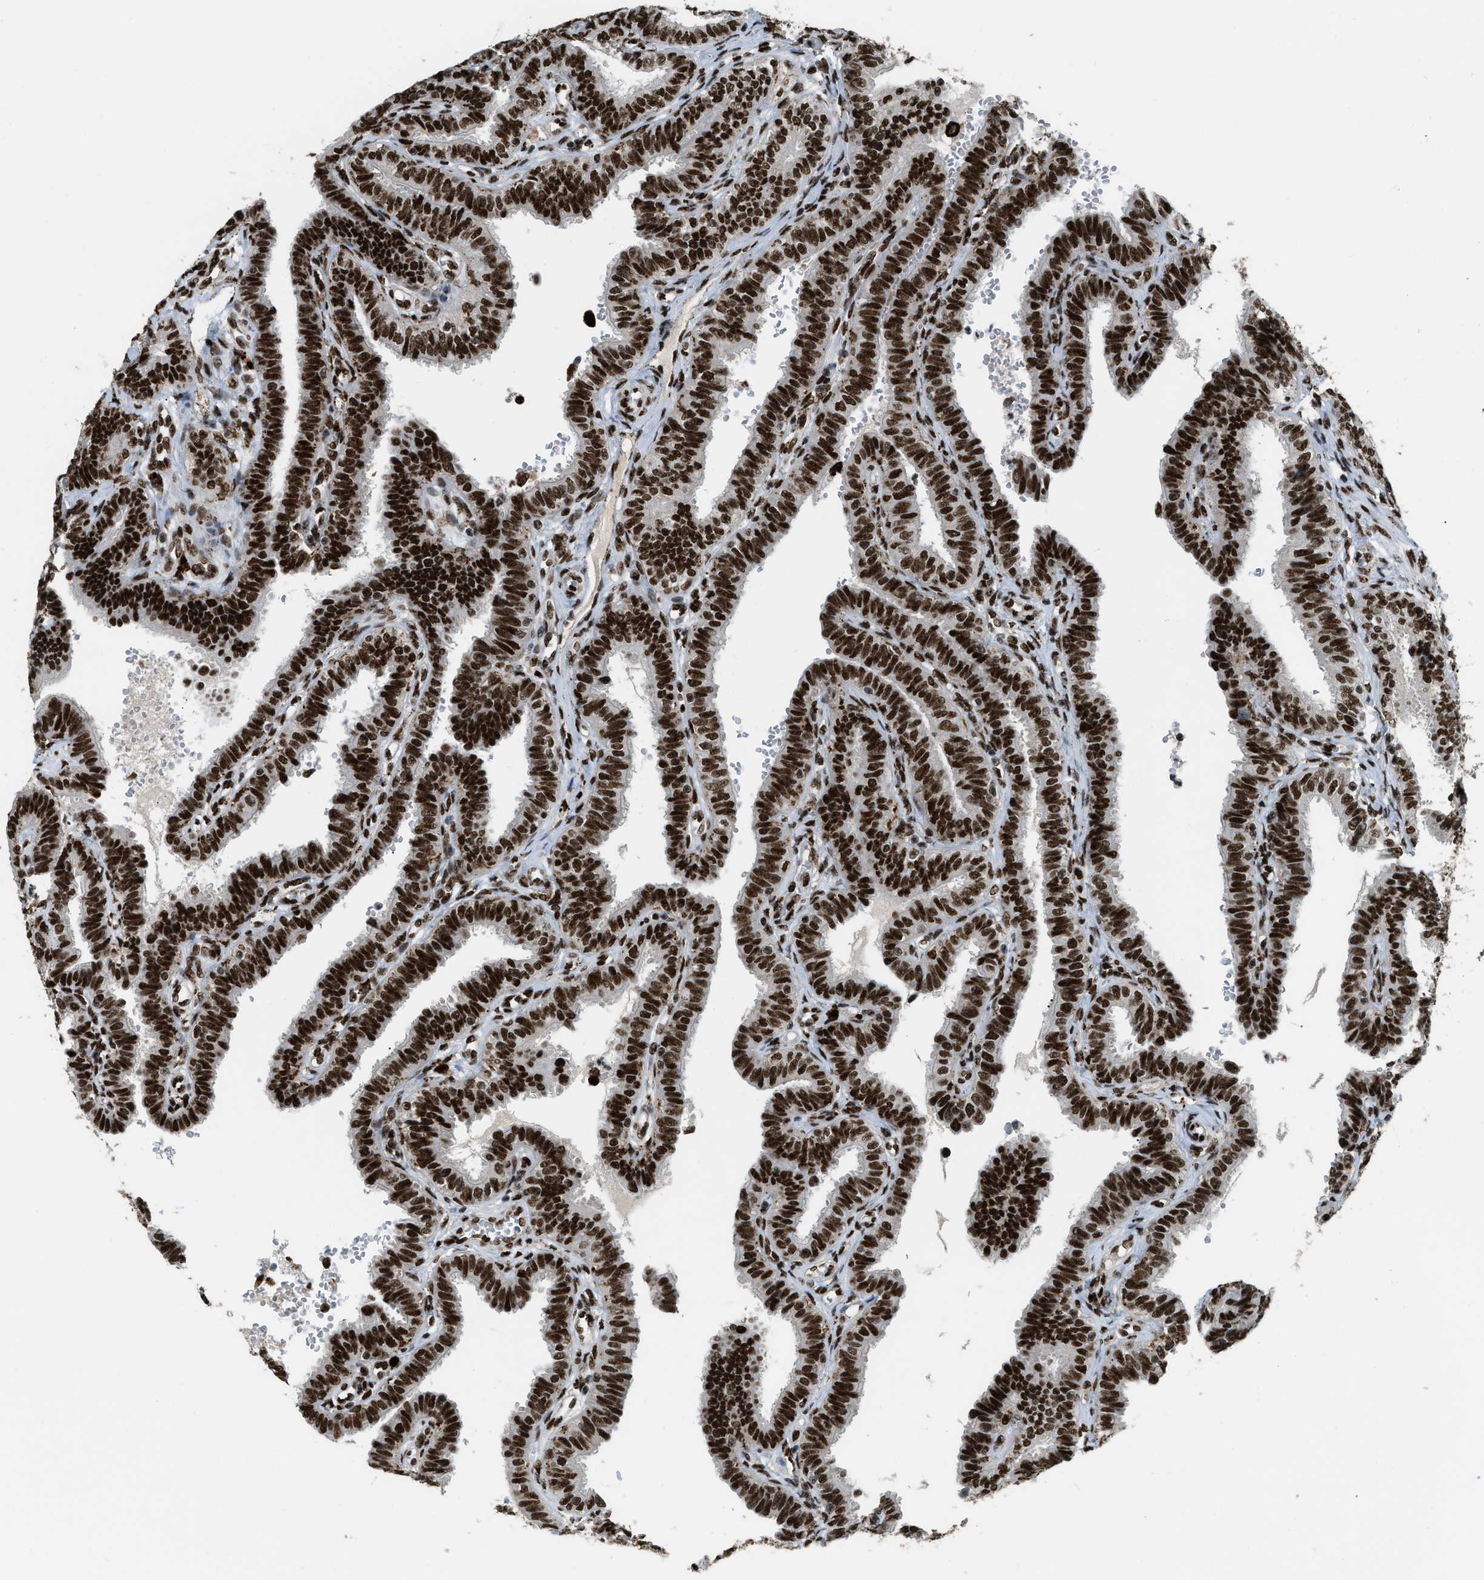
{"staining": {"intensity": "strong", "quantity": ">75%", "location": "nuclear"}, "tissue": "fallopian tube", "cell_type": "Glandular cells", "image_type": "normal", "snomed": [{"axis": "morphology", "description": "Normal tissue, NOS"}, {"axis": "topography", "description": "Fallopian tube"}, {"axis": "topography", "description": "Placenta"}], "caption": "Immunohistochemical staining of normal human fallopian tube exhibits strong nuclear protein staining in approximately >75% of glandular cells.", "gene": "NUMA1", "patient": {"sex": "female", "age": 34}}